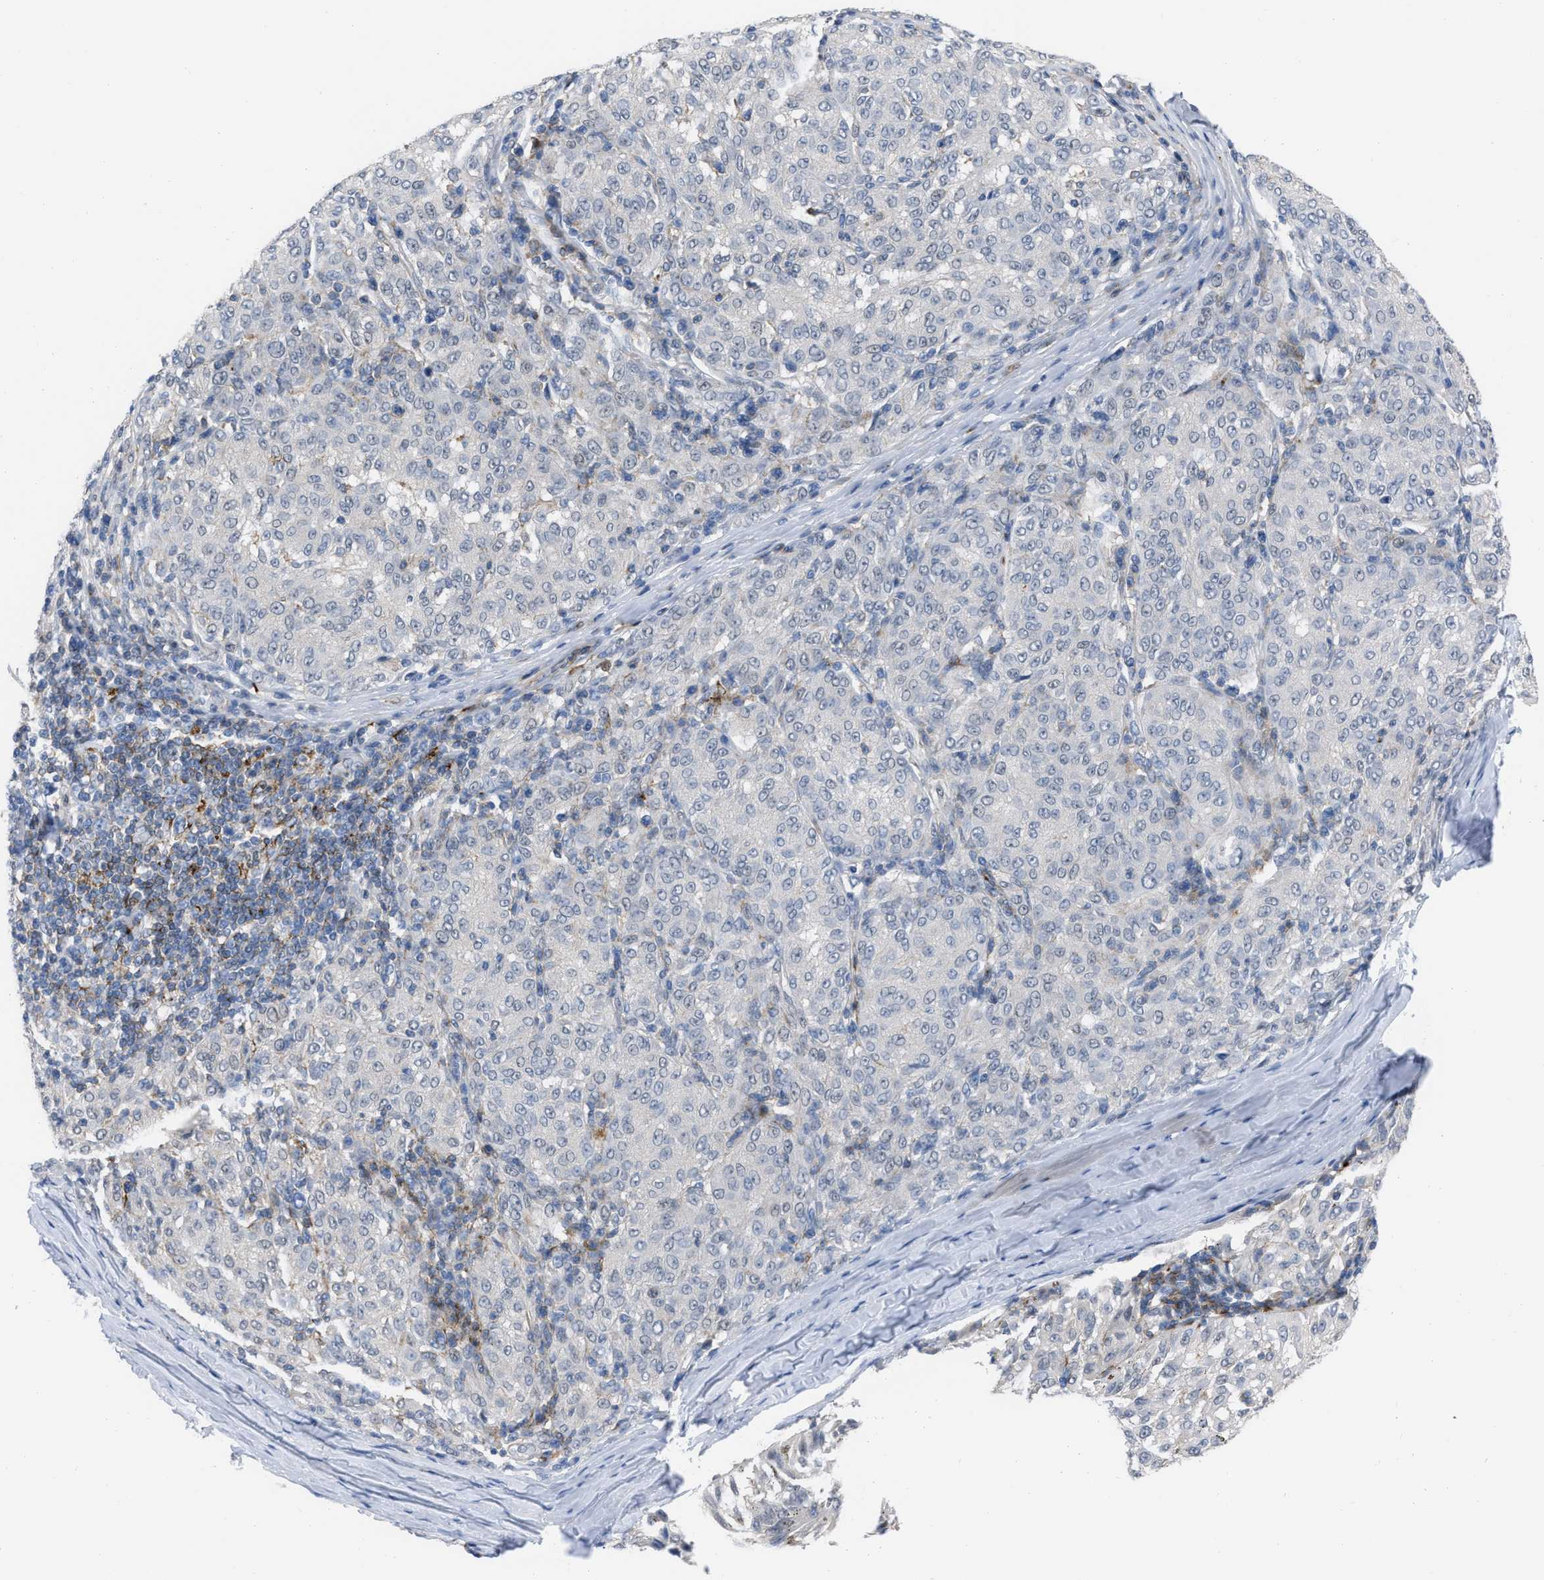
{"staining": {"intensity": "negative", "quantity": "none", "location": "none"}, "tissue": "melanoma", "cell_type": "Tumor cells", "image_type": "cancer", "snomed": [{"axis": "morphology", "description": "Malignant melanoma, NOS"}, {"axis": "topography", "description": "Skin"}], "caption": "Histopathology image shows no protein staining in tumor cells of malignant melanoma tissue.", "gene": "PRMT2", "patient": {"sex": "female", "age": 72}}